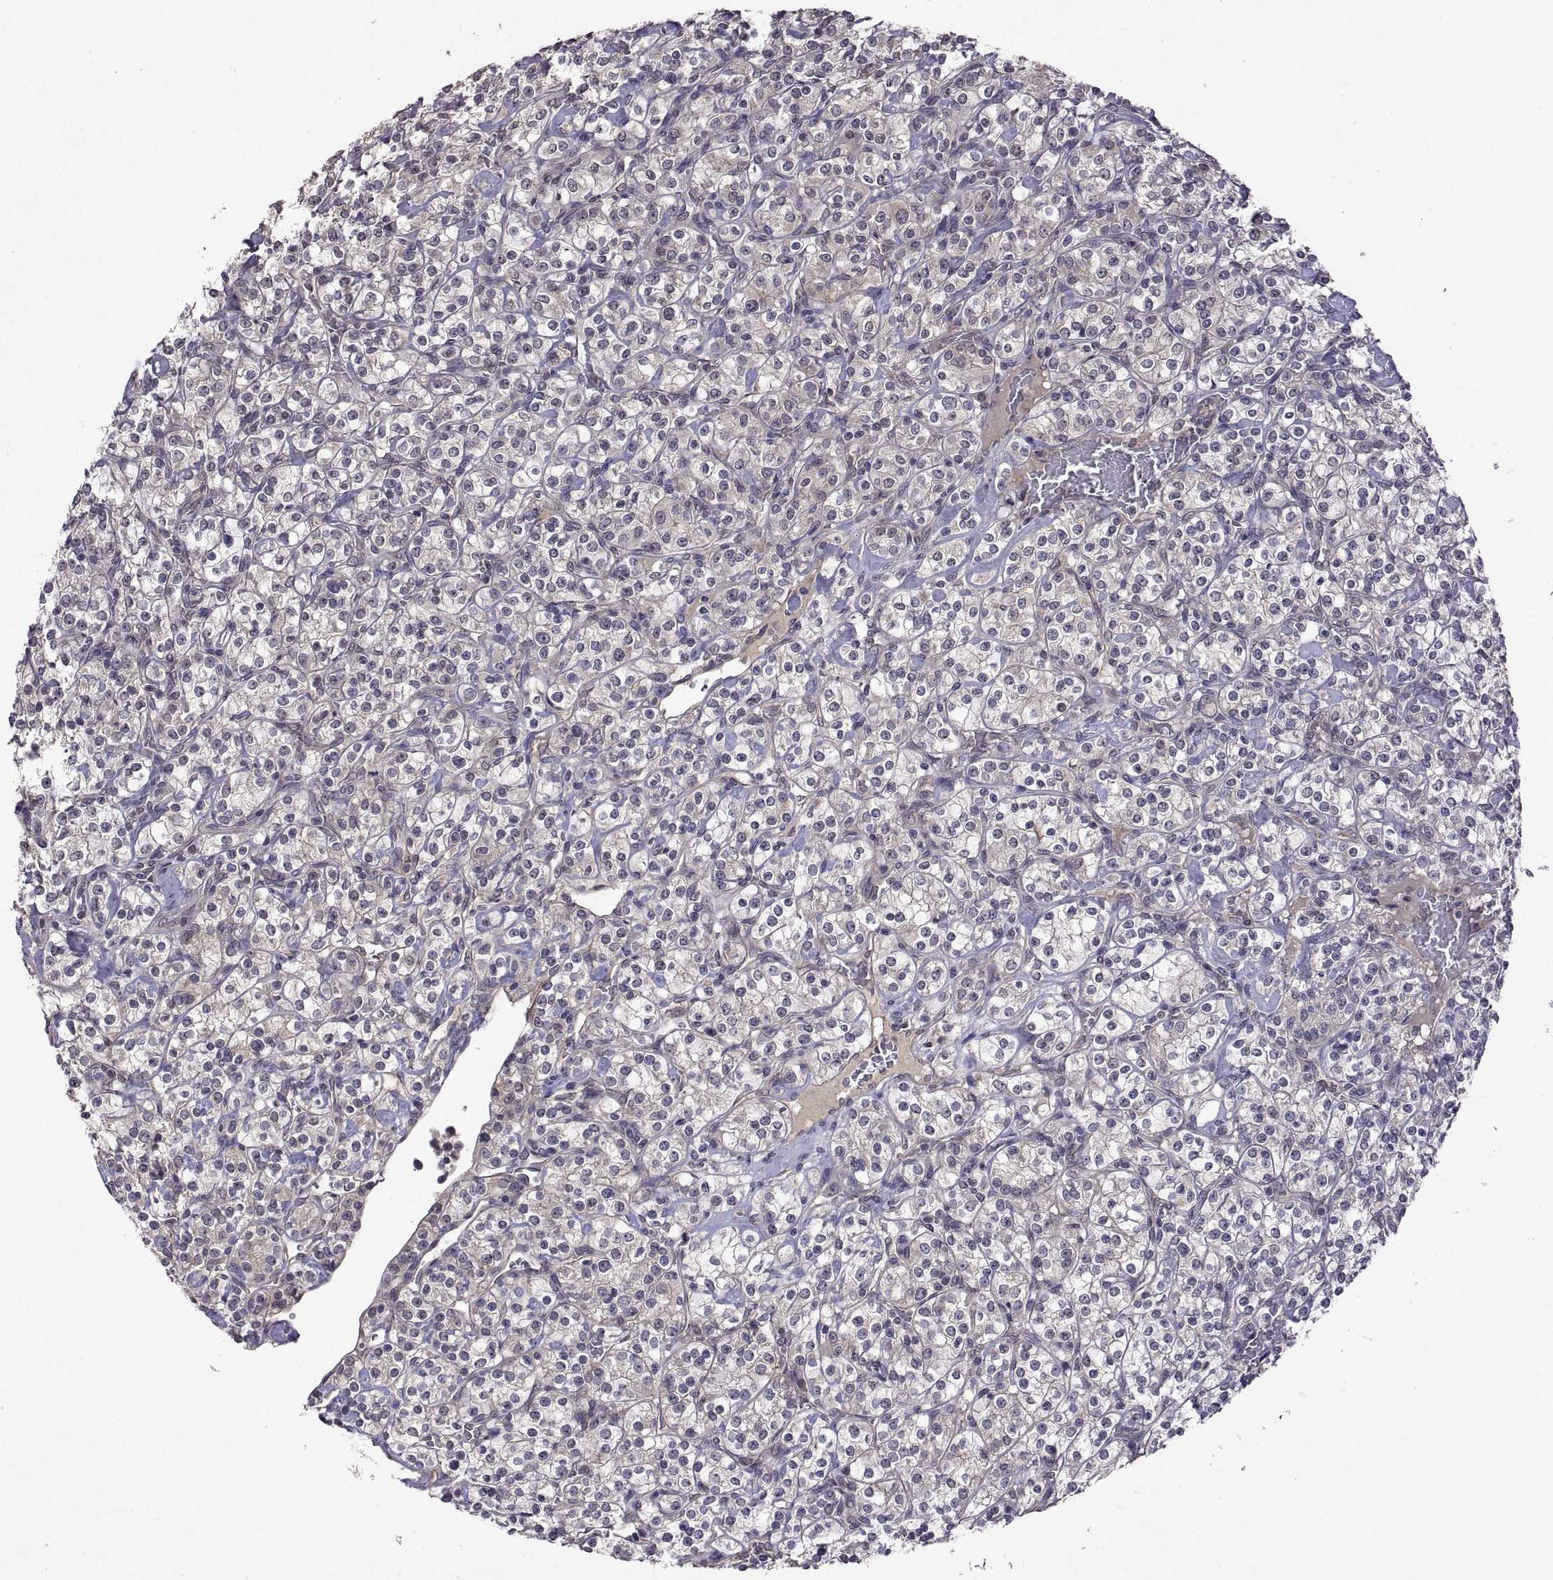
{"staining": {"intensity": "weak", "quantity": "25%-75%", "location": "cytoplasmic/membranous"}, "tissue": "renal cancer", "cell_type": "Tumor cells", "image_type": "cancer", "snomed": [{"axis": "morphology", "description": "Adenocarcinoma, NOS"}, {"axis": "topography", "description": "Kidney"}], "caption": "Renal cancer stained with immunohistochemistry (IHC) displays weak cytoplasmic/membranous positivity in approximately 25%-75% of tumor cells.", "gene": "LAMA1", "patient": {"sex": "male", "age": 77}}